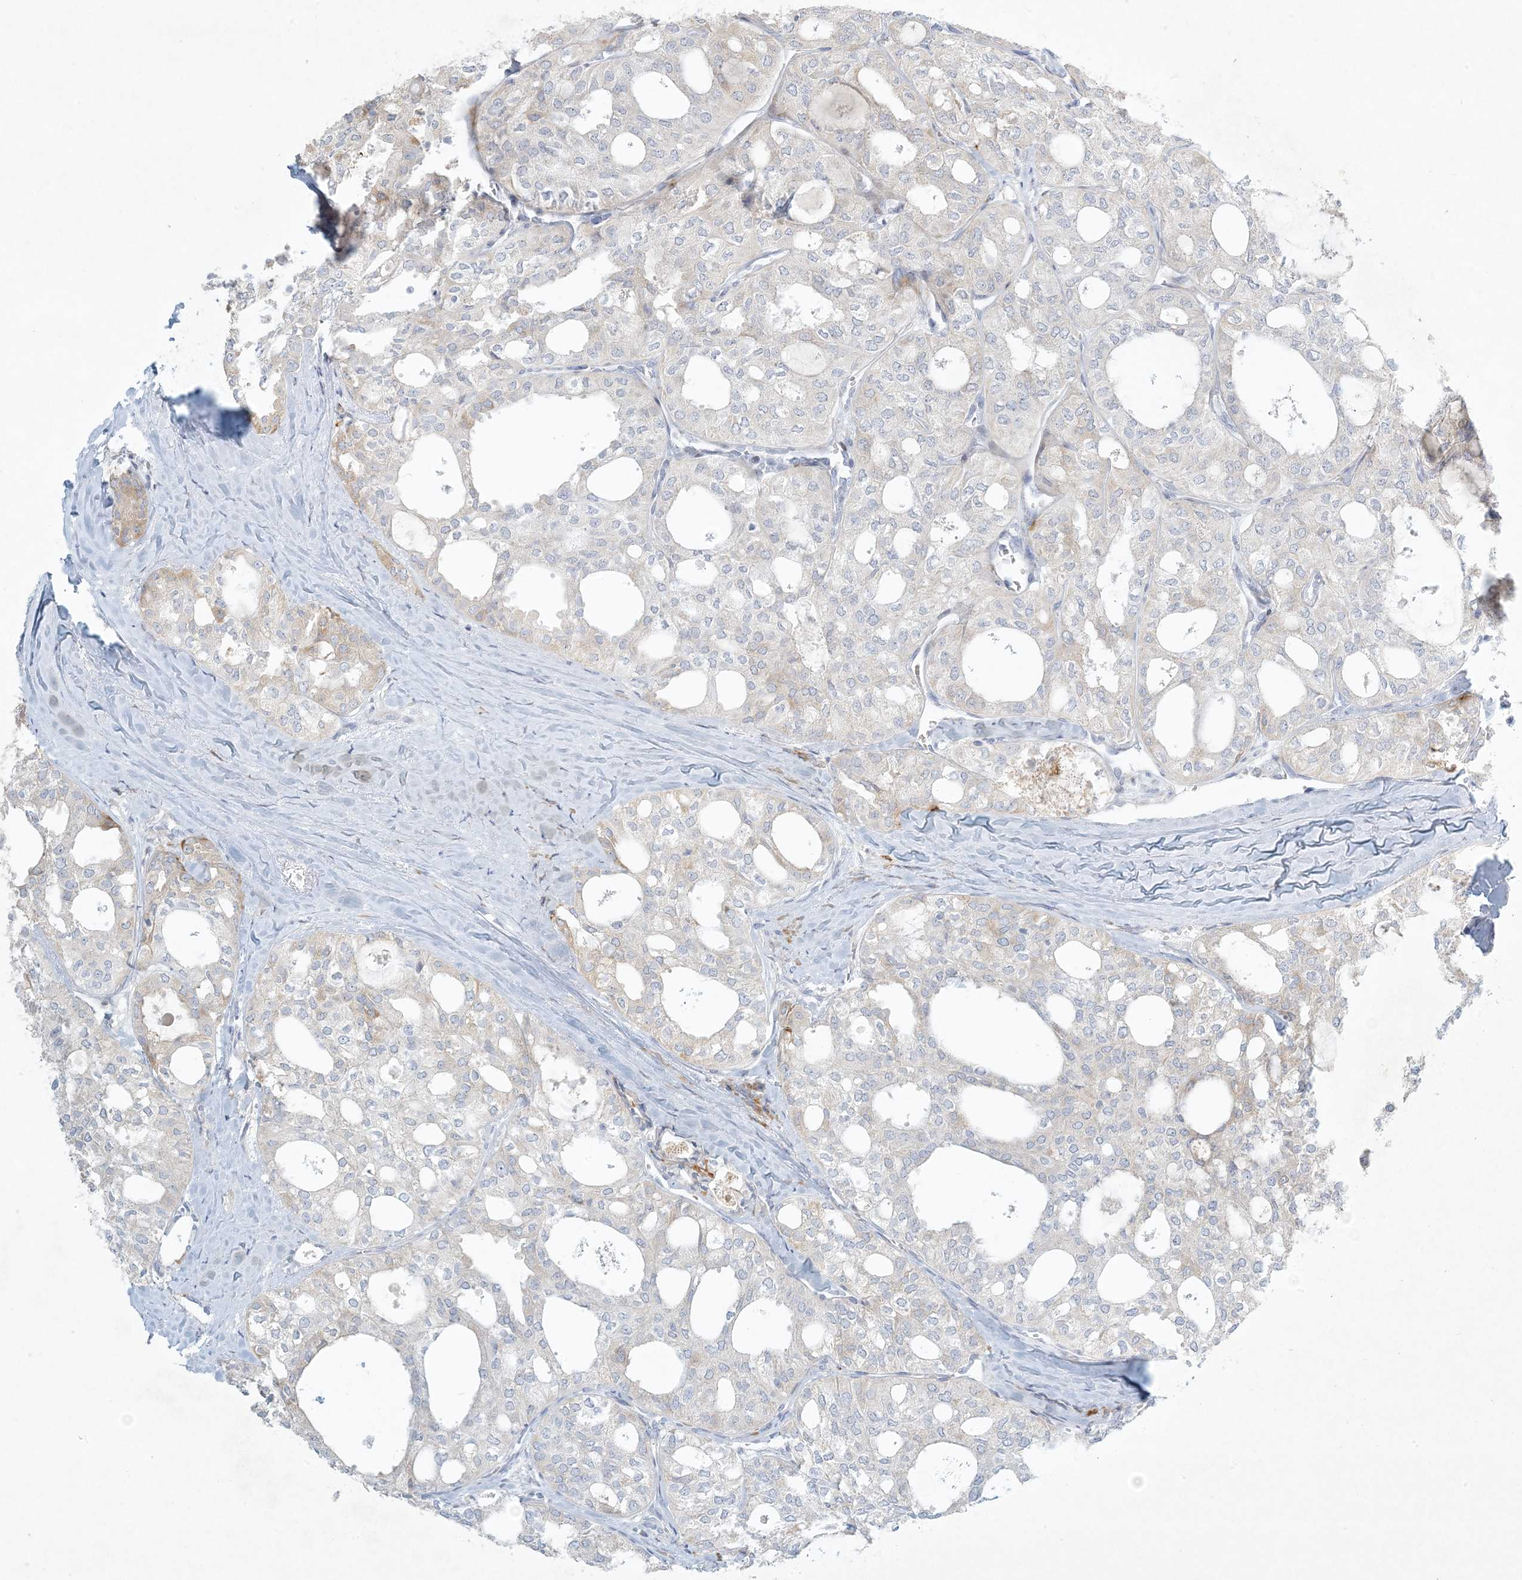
{"staining": {"intensity": "negative", "quantity": "none", "location": "none"}, "tissue": "thyroid cancer", "cell_type": "Tumor cells", "image_type": "cancer", "snomed": [{"axis": "morphology", "description": "Follicular adenoma carcinoma, NOS"}, {"axis": "topography", "description": "Thyroid gland"}], "caption": "High power microscopy image of an immunohistochemistry (IHC) micrograph of follicular adenoma carcinoma (thyroid), revealing no significant staining in tumor cells.", "gene": "ZNF385D", "patient": {"sex": "male", "age": 75}}